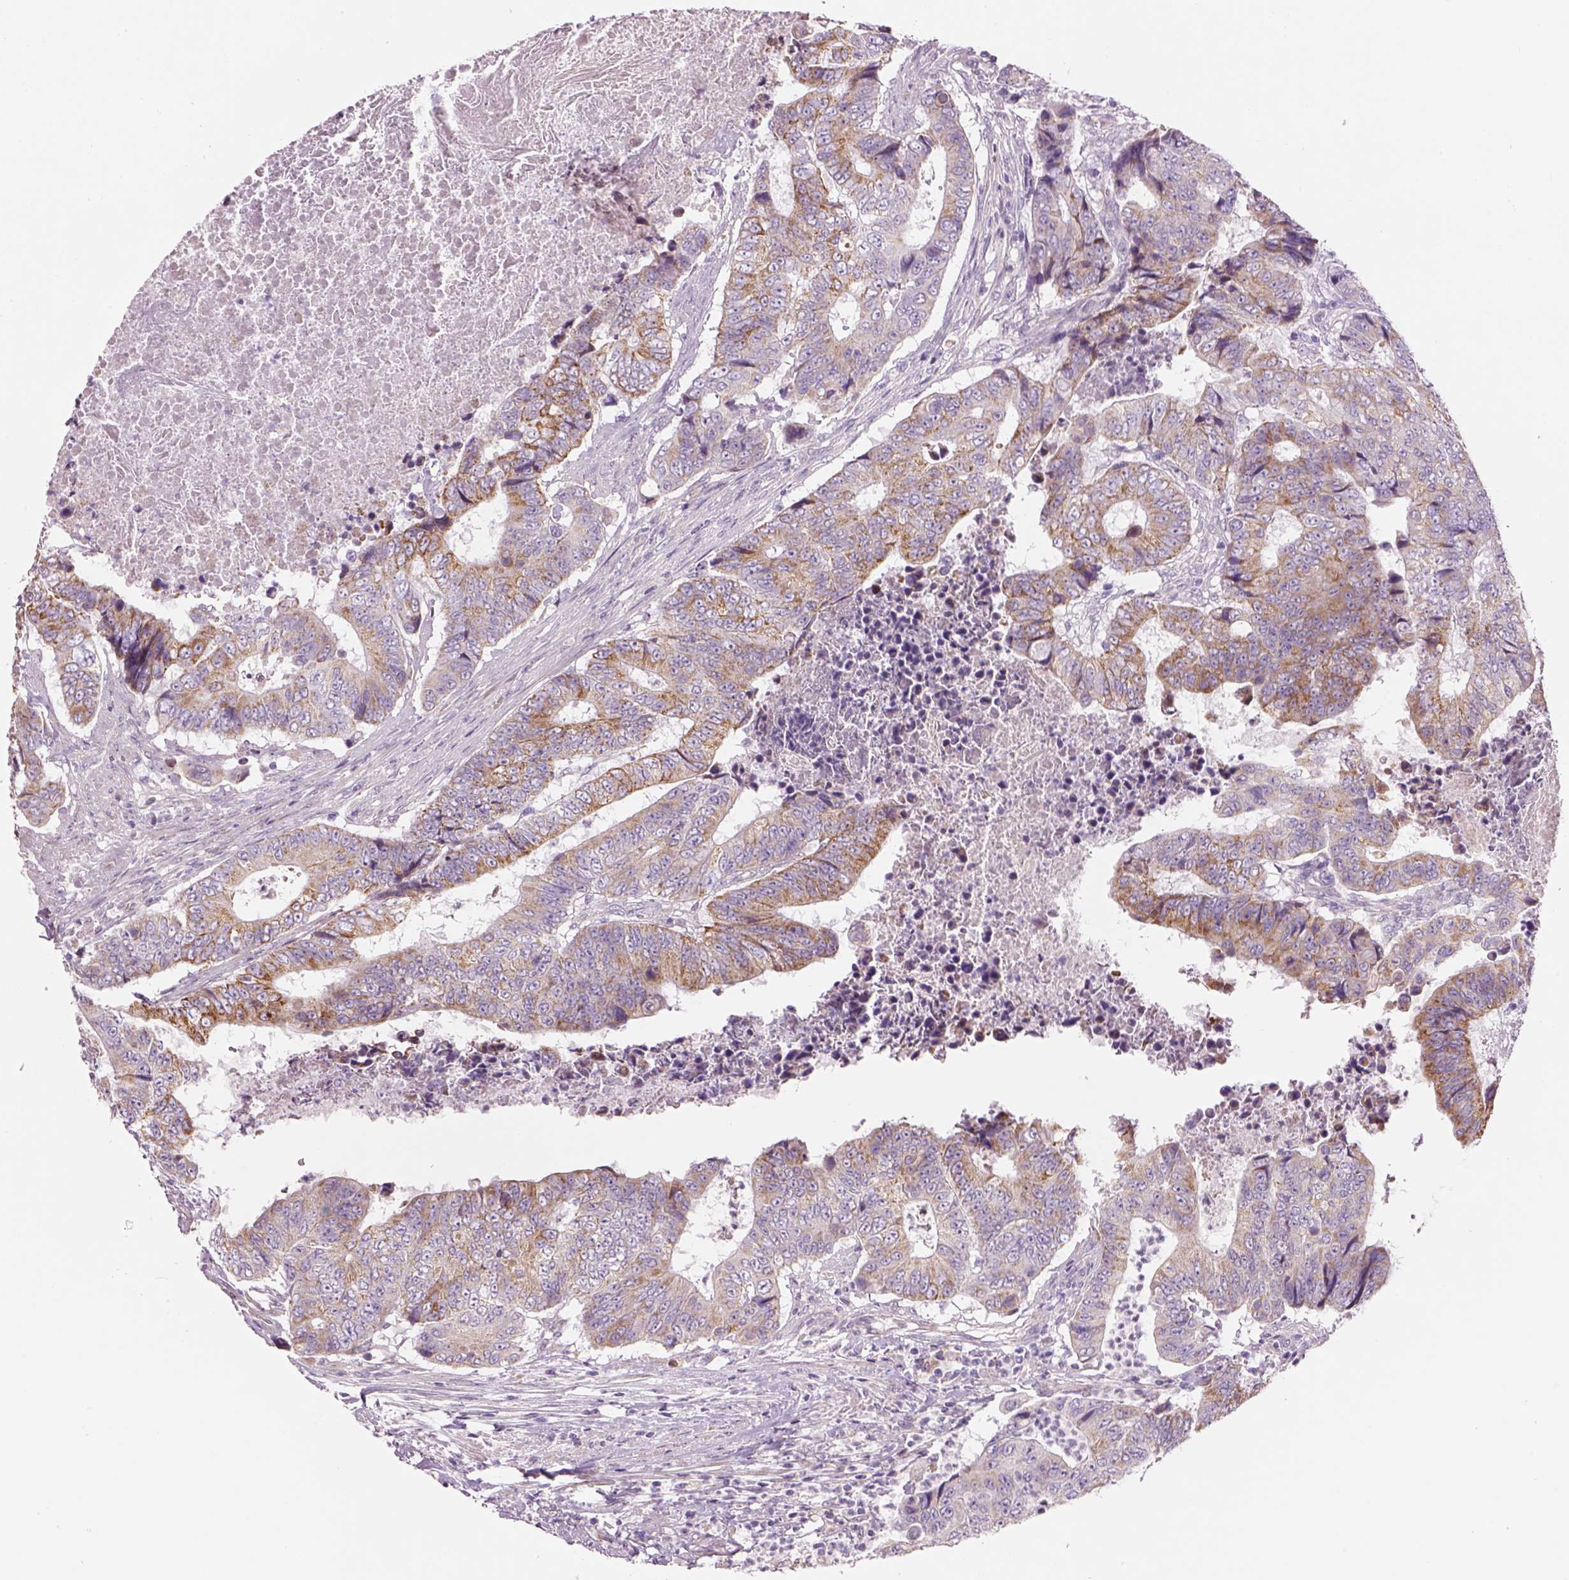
{"staining": {"intensity": "moderate", "quantity": "25%-75%", "location": "cytoplasmic/membranous"}, "tissue": "colorectal cancer", "cell_type": "Tumor cells", "image_type": "cancer", "snomed": [{"axis": "morphology", "description": "Adenocarcinoma, NOS"}, {"axis": "topography", "description": "Colon"}], "caption": "IHC staining of colorectal cancer (adenocarcinoma), which demonstrates medium levels of moderate cytoplasmic/membranous expression in approximately 25%-75% of tumor cells indicating moderate cytoplasmic/membranous protein expression. The staining was performed using DAB (3,3'-diaminobenzidine) (brown) for protein detection and nuclei were counterstained in hematoxylin (blue).", "gene": "IFT52", "patient": {"sex": "female", "age": 48}}